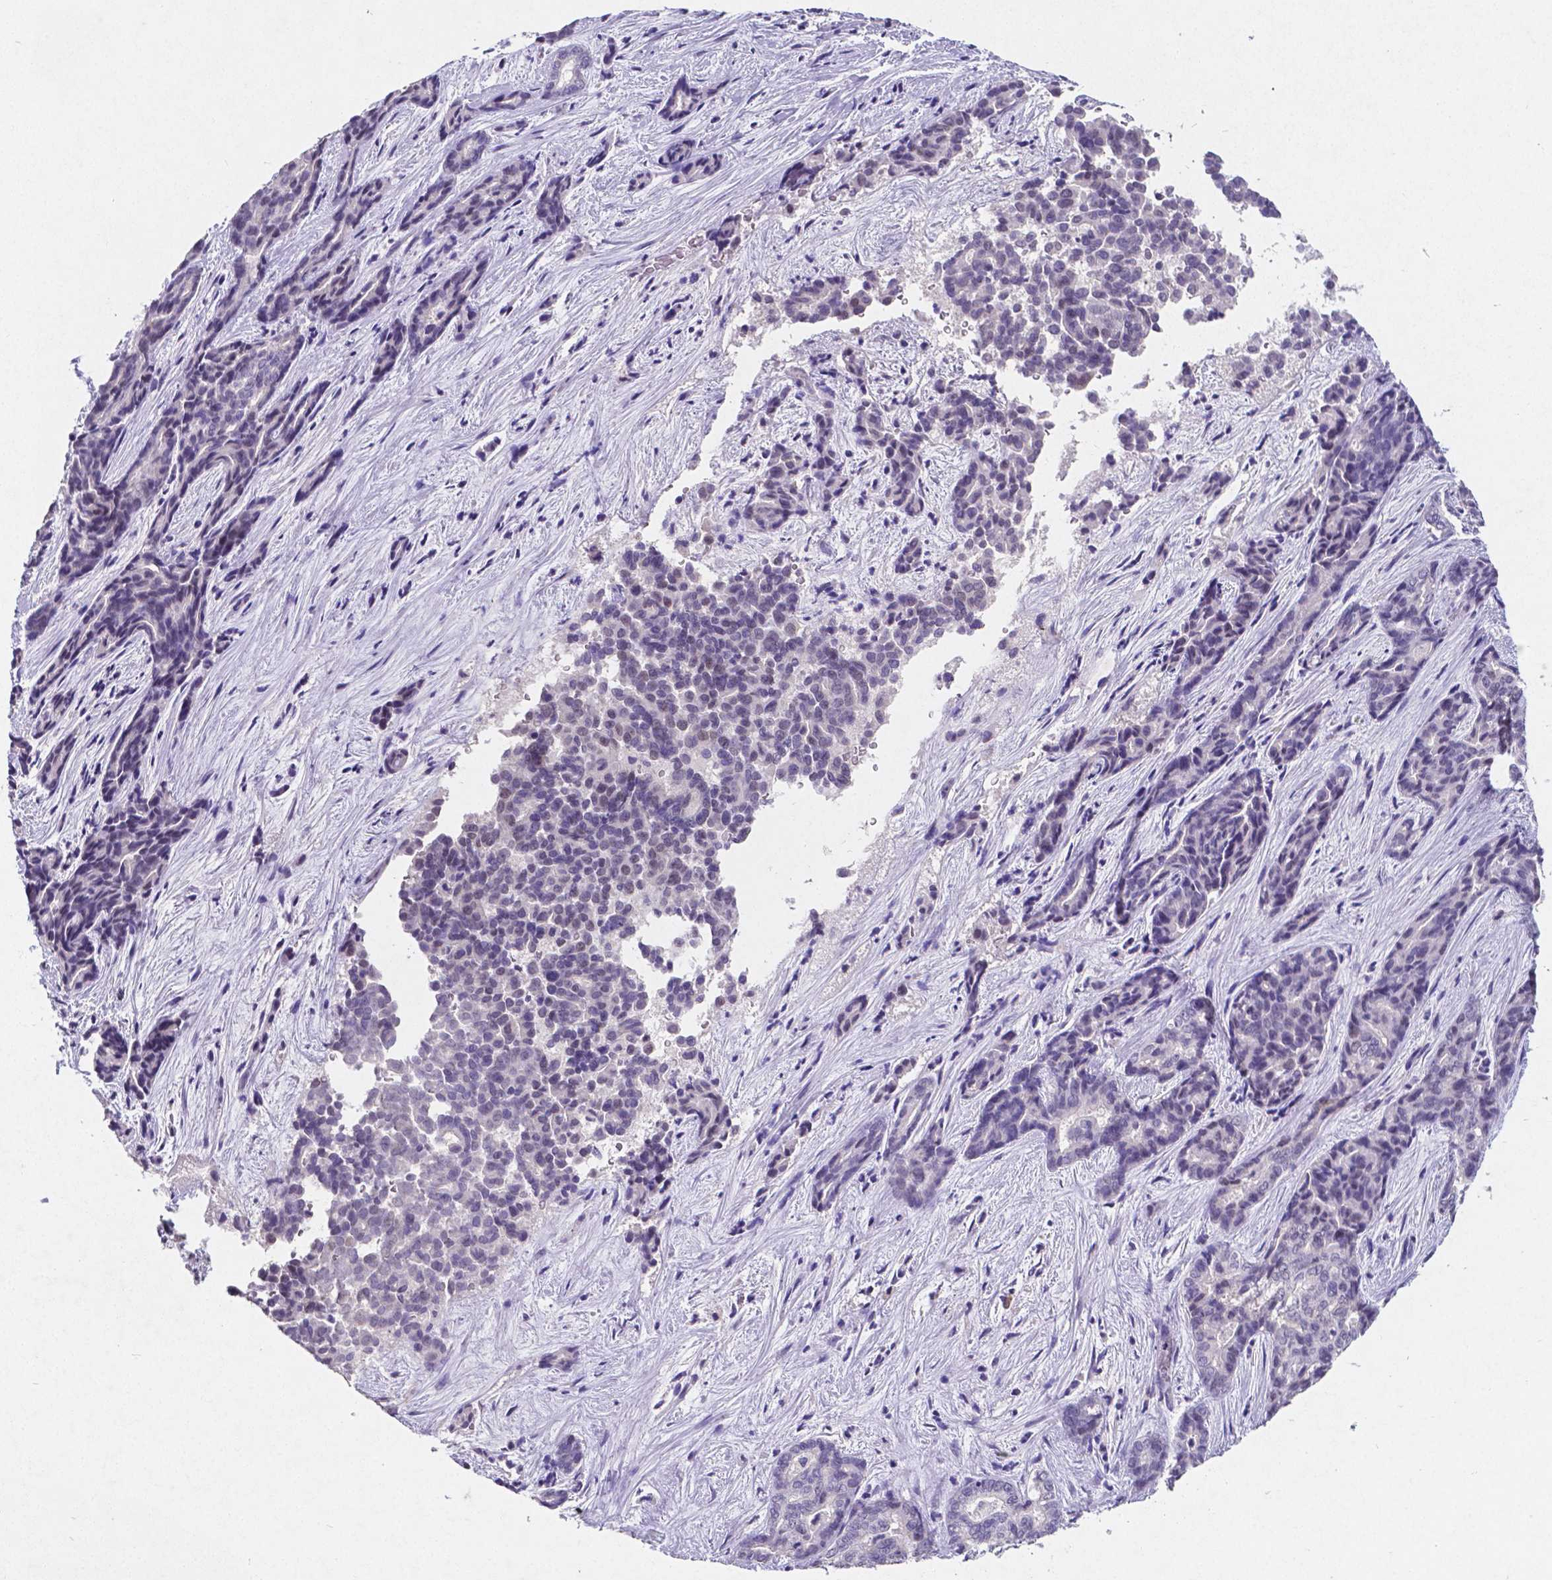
{"staining": {"intensity": "negative", "quantity": "none", "location": "none"}, "tissue": "liver cancer", "cell_type": "Tumor cells", "image_type": "cancer", "snomed": [{"axis": "morphology", "description": "Cholangiocarcinoma"}, {"axis": "topography", "description": "Liver"}], "caption": "A micrograph of human liver cancer is negative for staining in tumor cells. (Immunohistochemistry (ihc), brightfield microscopy, high magnification).", "gene": "SATB2", "patient": {"sex": "female", "age": 64}}